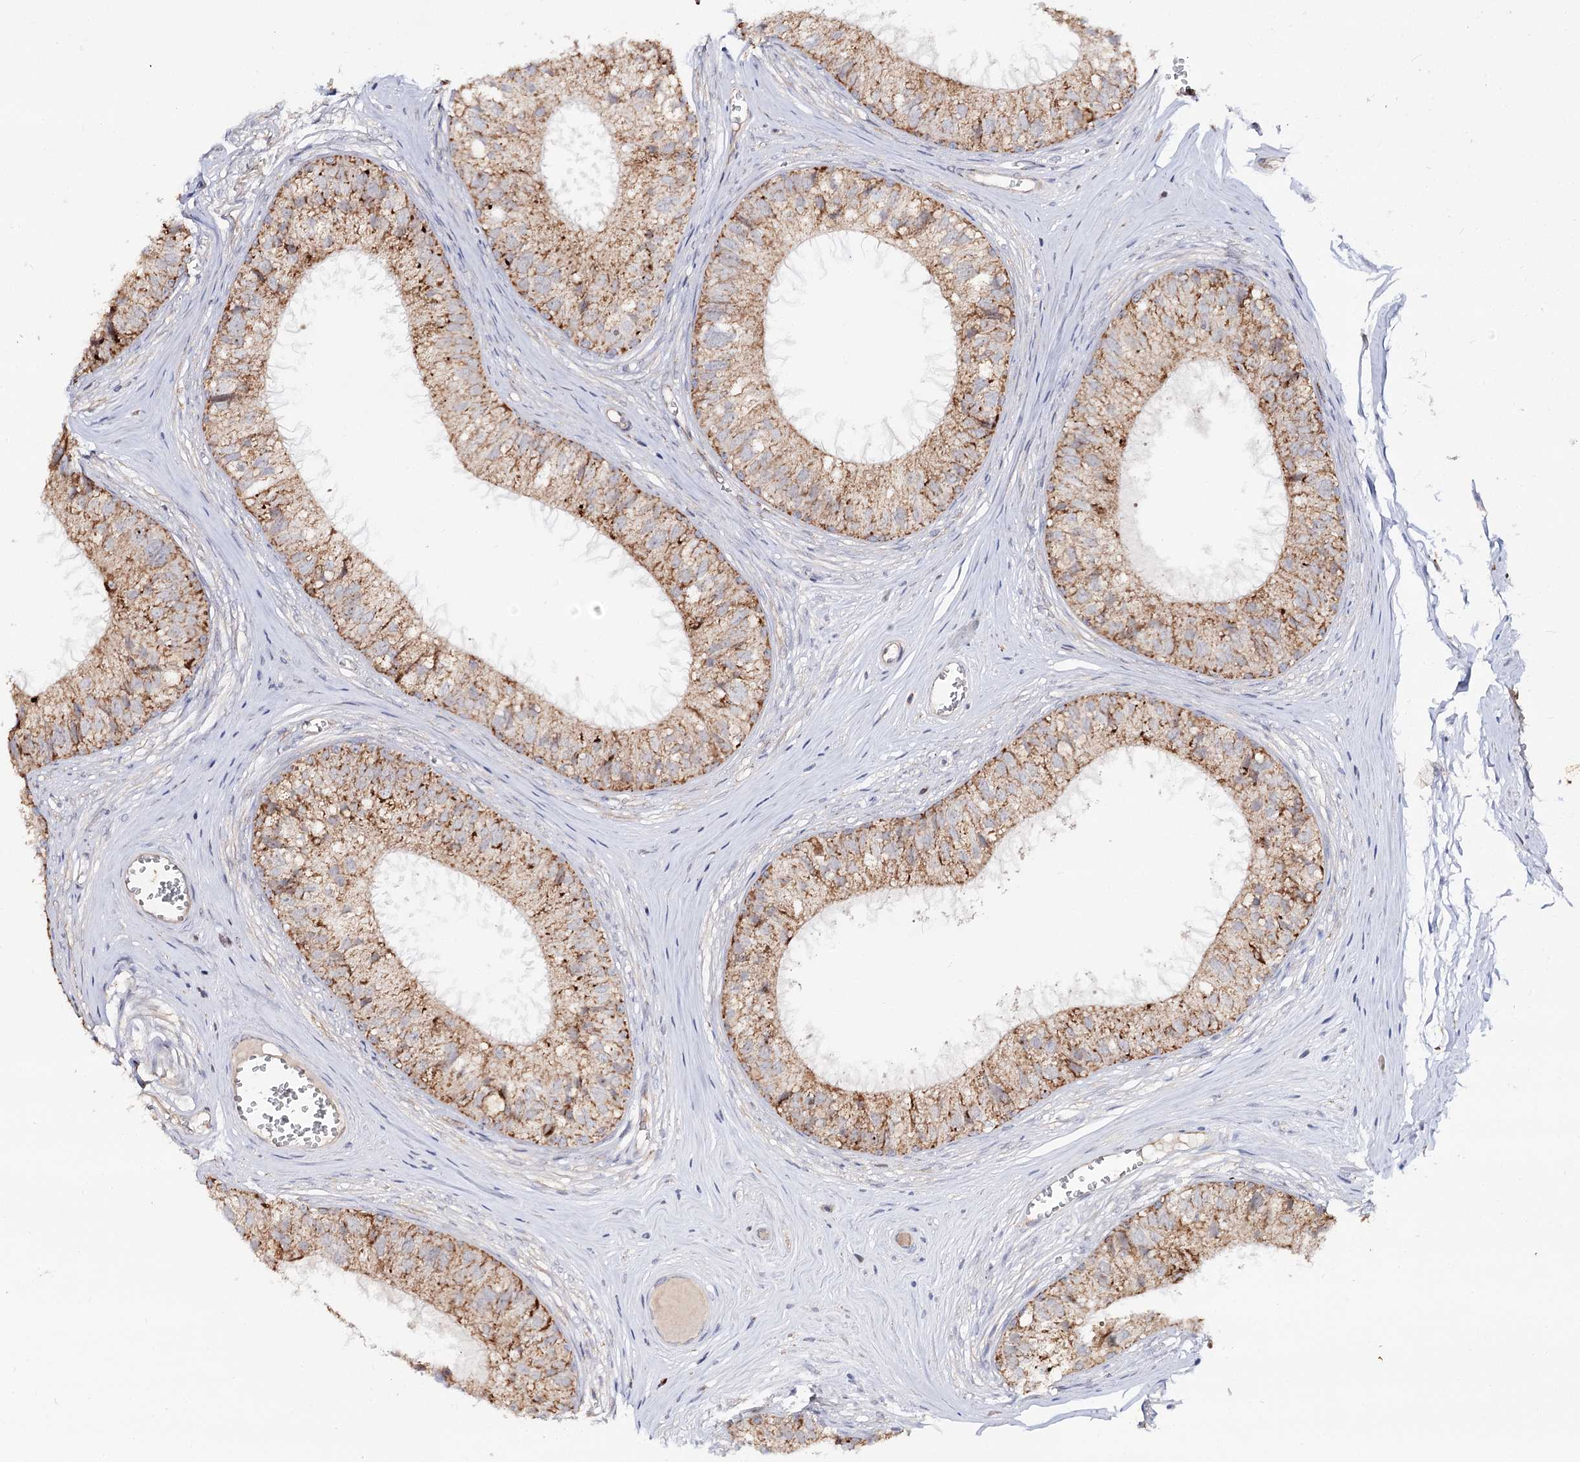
{"staining": {"intensity": "moderate", "quantity": ">75%", "location": "cytoplasmic/membranous"}, "tissue": "epididymis", "cell_type": "Glandular cells", "image_type": "normal", "snomed": [{"axis": "morphology", "description": "Normal tissue, NOS"}, {"axis": "topography", "description": "Epididymis"}], "caption": "An immunohistochemistry photomicrograph of normal tissue is shown. Protein staining in brown labels moderate cytoplasmic/membranous positivity in epididymis within glandular cells.", "gene": "CBR4", "patient": {"sex": "male", "age": 36}}